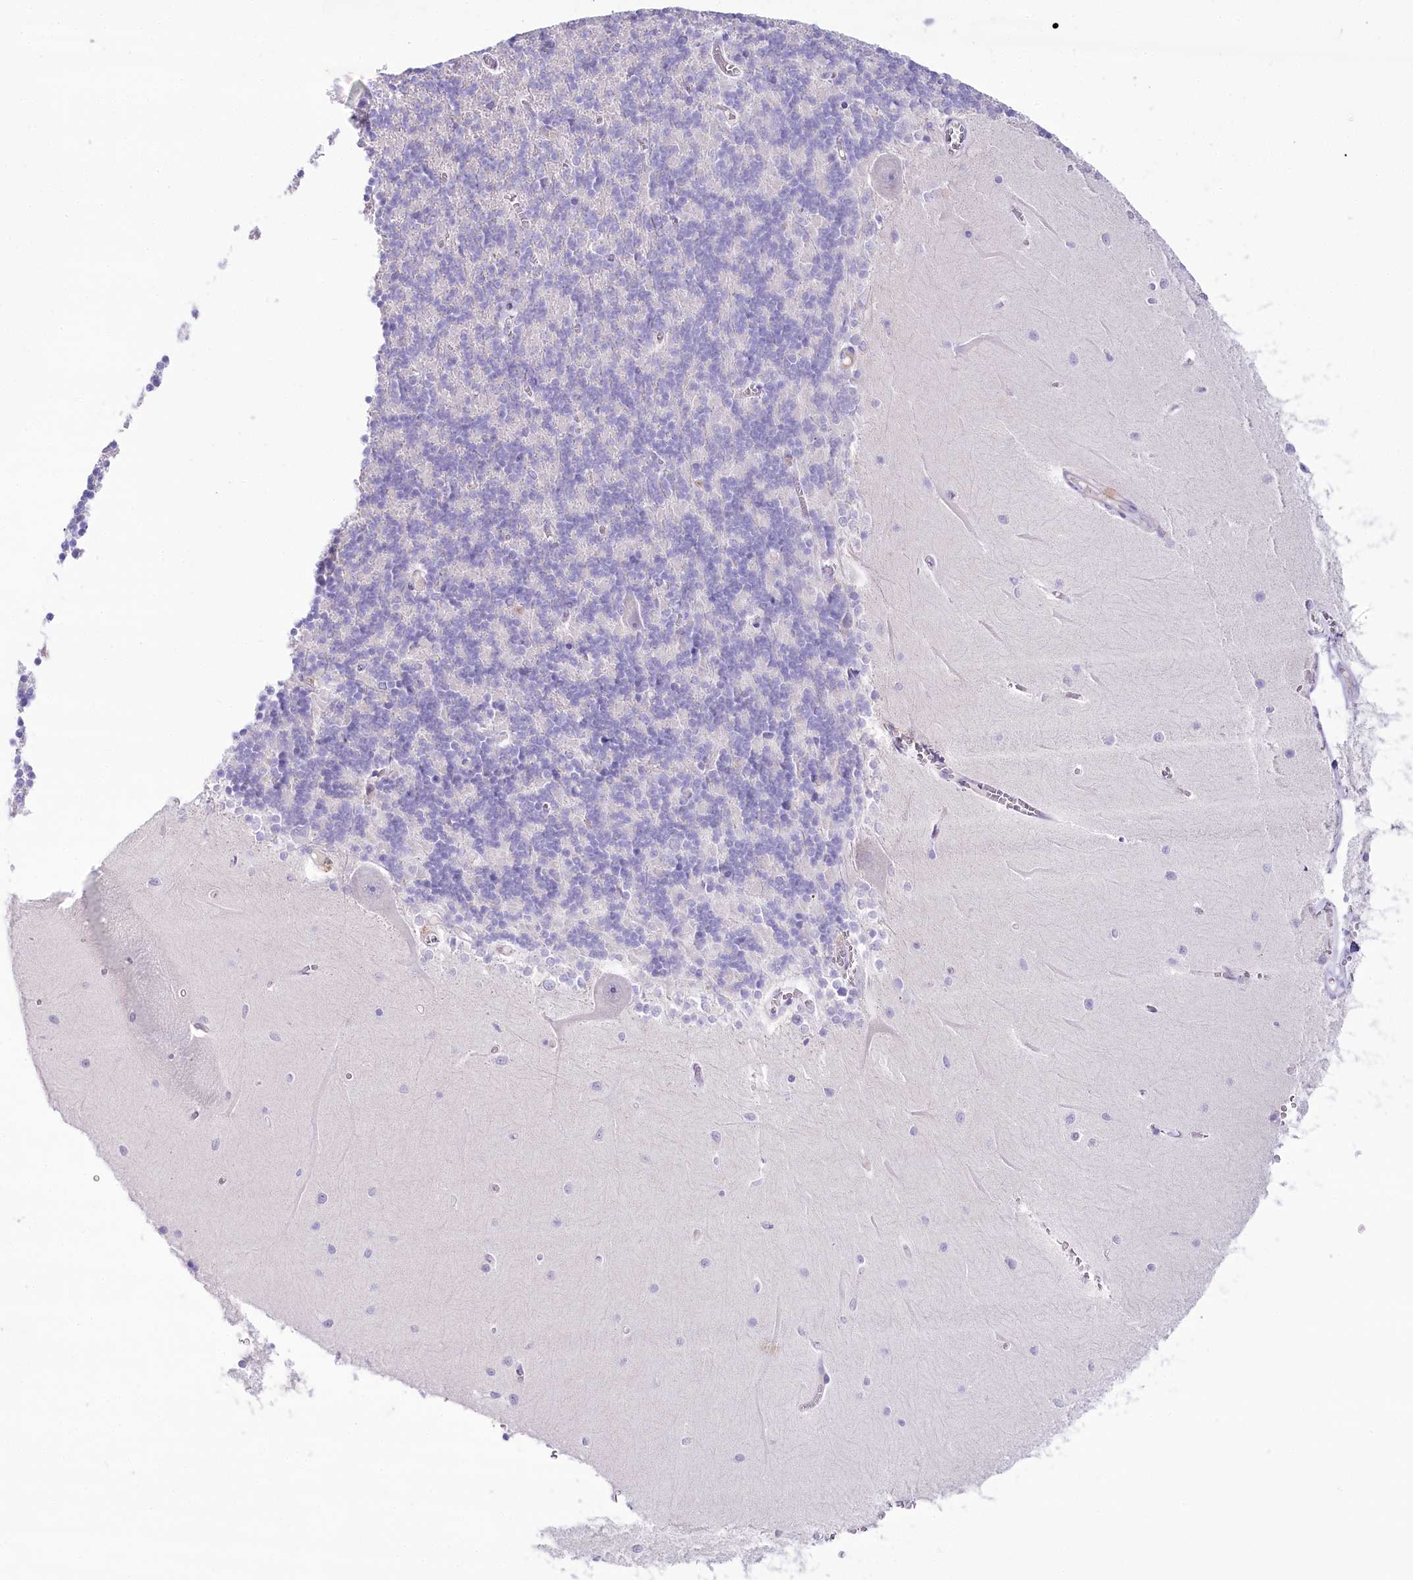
{"staining": {"intensity": "negative", "quantity": "none", "location": "none"}, "tissue": "cerebellum", "cell_type": "Cells in granular layer", "image_type": "normal", "snomed": [{"axis": "morphology", "description": "Normal tissue, NOS"}, {"axis": "topography", "description": "Cerebellum"}], "caption": "Immunohistochemical staining of unremarkable human cerebellum reveals no significant positivity in cells in granular layer.", "gene": "MYOZ1", "patient": {"sex": "male", "age": 37}}